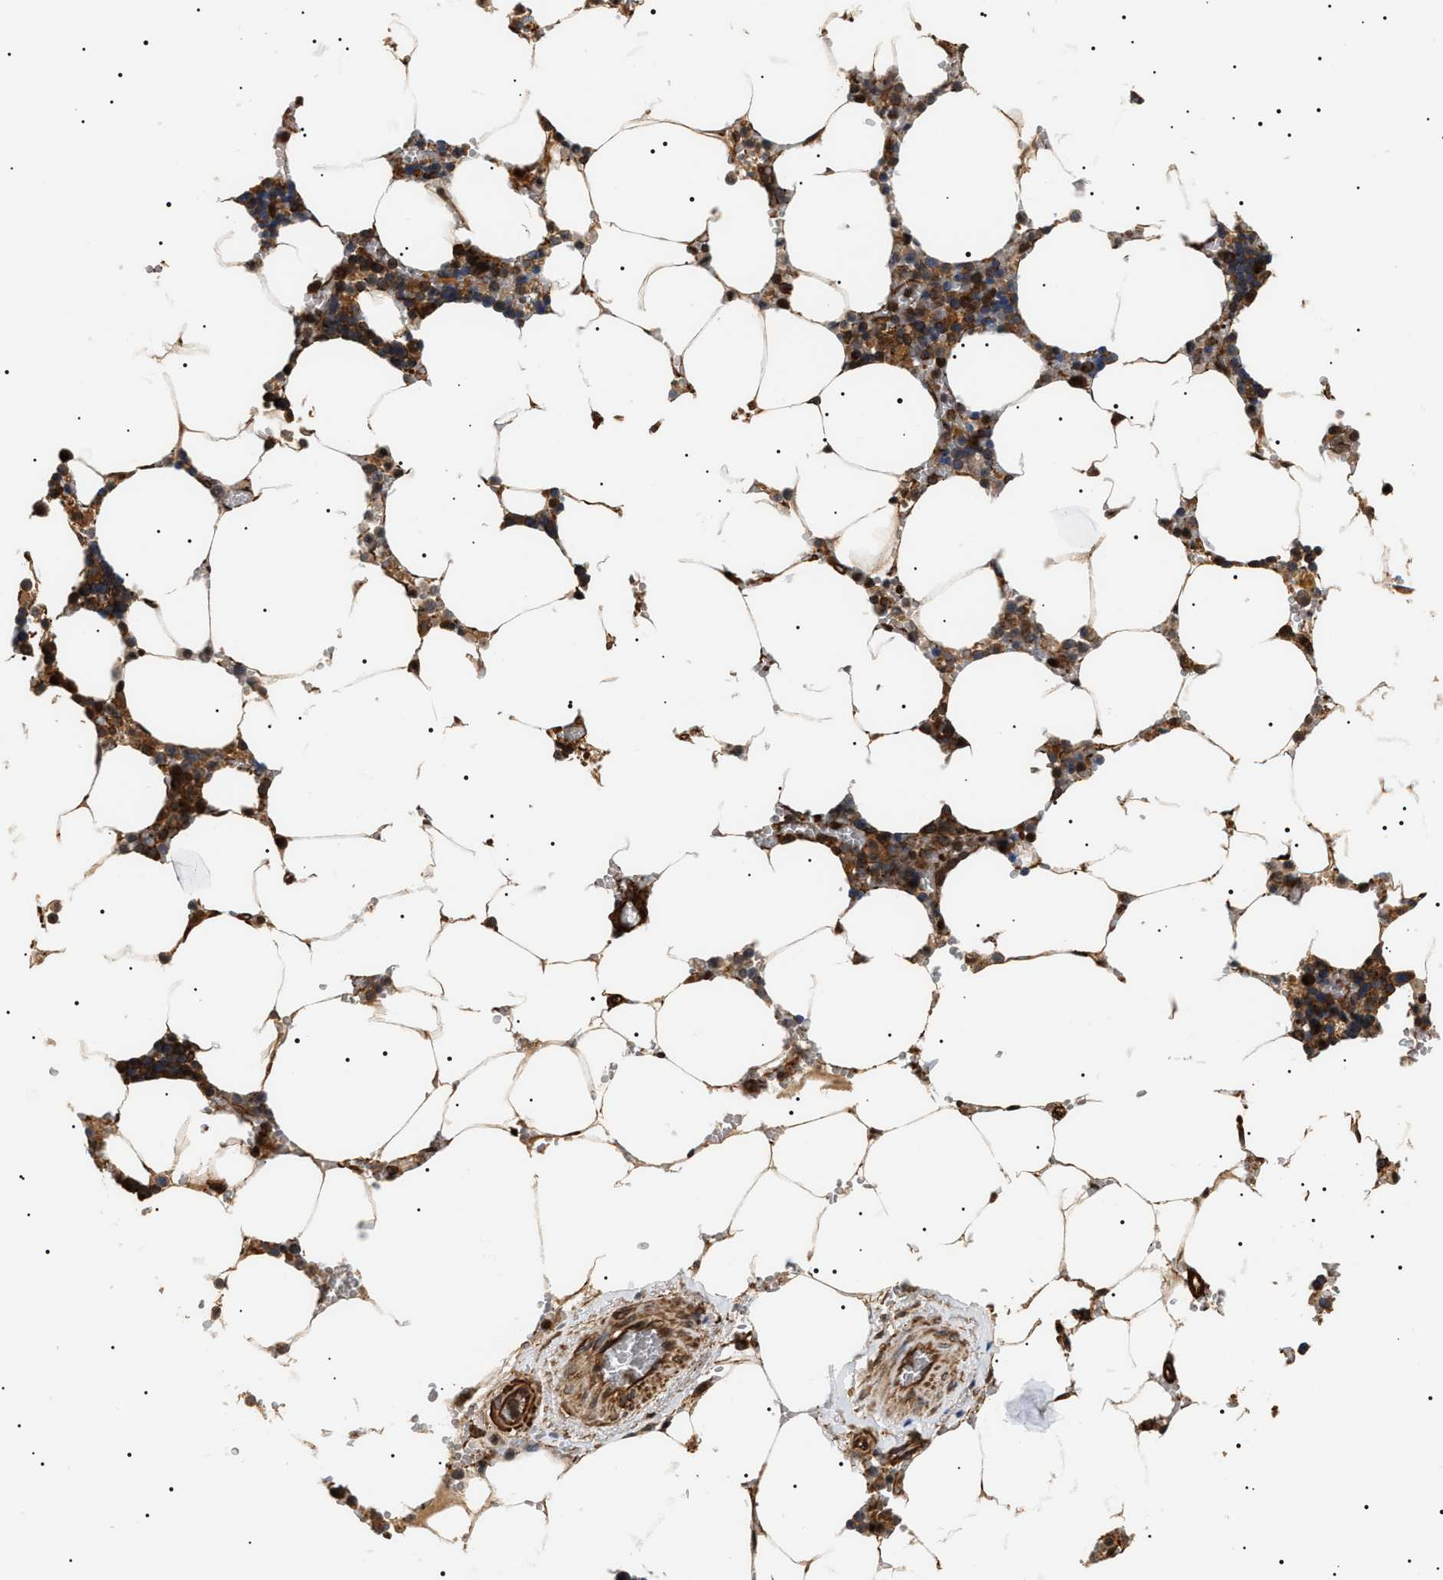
{"staining": {"intensity": "moderate", "quantity": "25%-75%", "location": "cytoplasmic/membranous"}, "tissue": "bone marrow", "cell_type": "Hematopoietic cells", "image_type": "normal", "snomed": [{"axis": "morphology", "description": "Normal tissue, NOS"}, {"axis": "topography", "description": "Bone marrow"}], "caption": "Immunohistochemical staining of unremarkable human bone marrow reveals medium levels of moderate cytoplasmic/membranous expression in approximately 25%-75% of hematopoietic cells.", "gene": "SH3GLB2", "patient": {"sex": "male", "age": 70}}